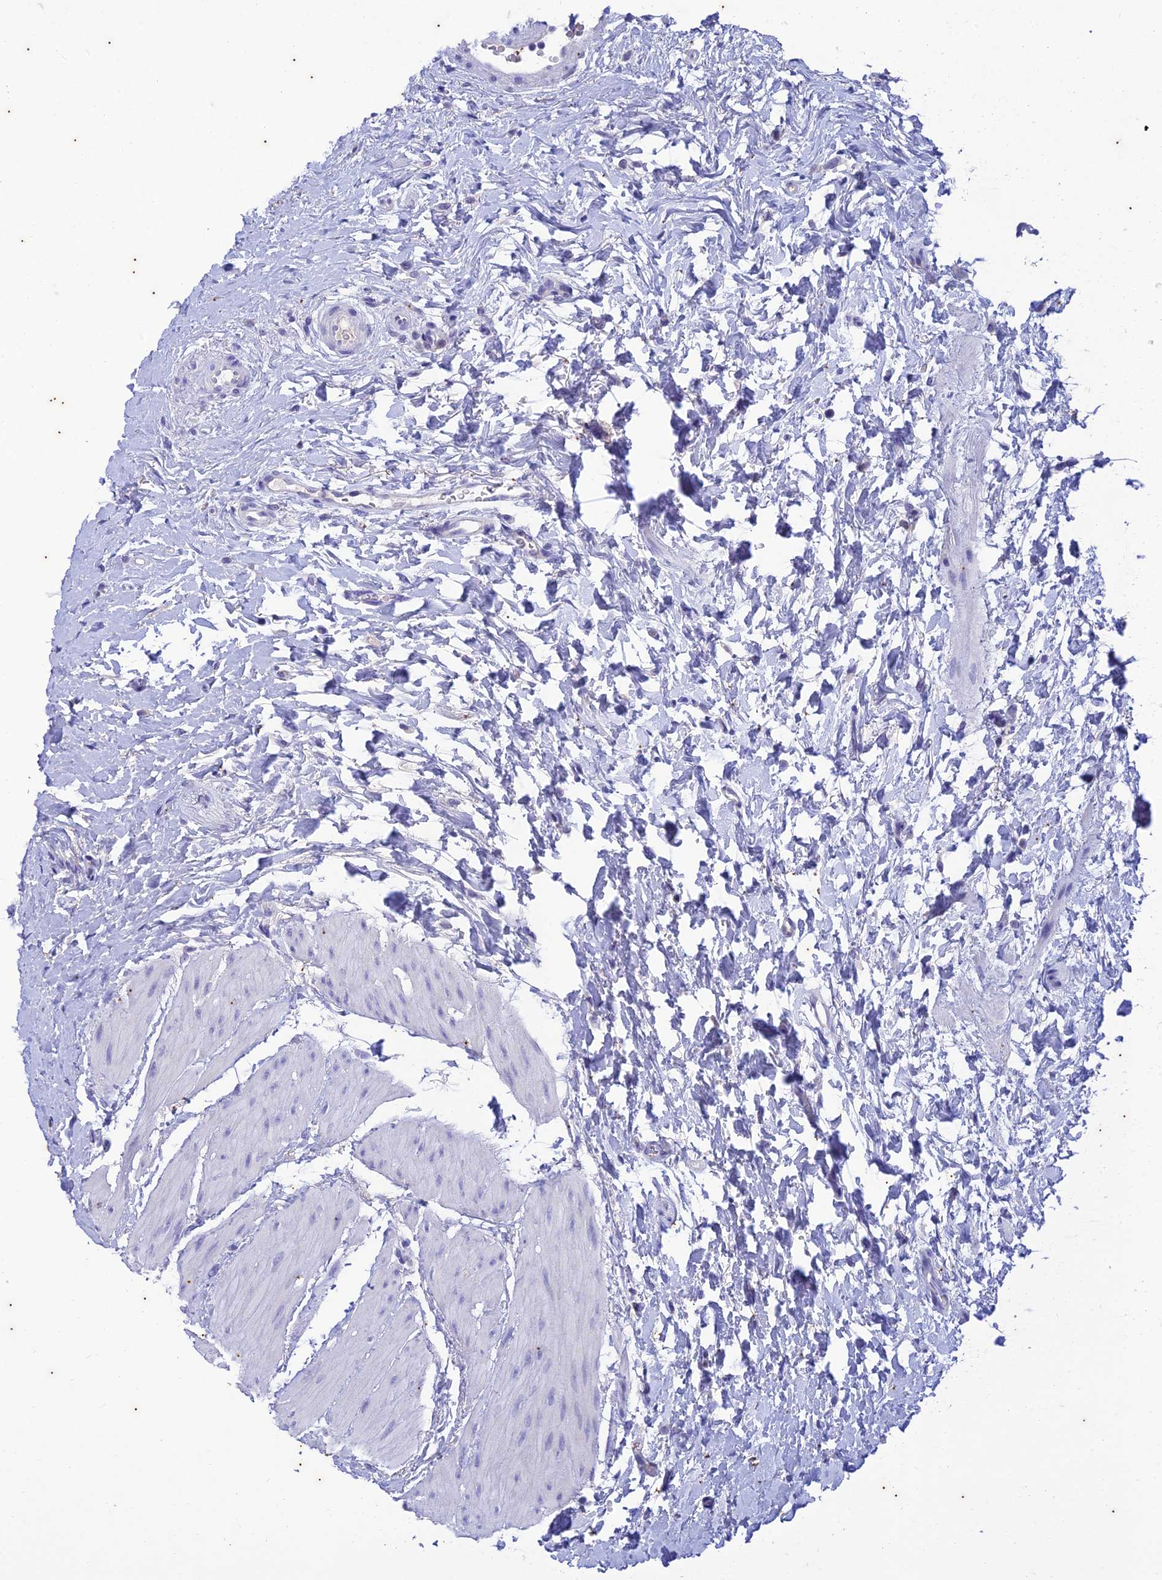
{"staining": {"intensity": "weak", "quantity": "<25%", "location": "cytoplasmic/membranous"}, "tissue": "urinary bladder", "cell_type": "Urothelial cells", "image_type": "normal", "snomed": [{"axis": "morphology", "description": "Normal tissue, NOS"}, {"axis": "topography", "description": "Urinary bladder"}], "caption": "Immunohistochemistry (IHC) histopathology image of unremarkable urinary bladder stained for a protein (brown), which displays no positivity in urothelial cells.", "gene": "TMEM40", "patient": {"sex": "male", "age": 83}}